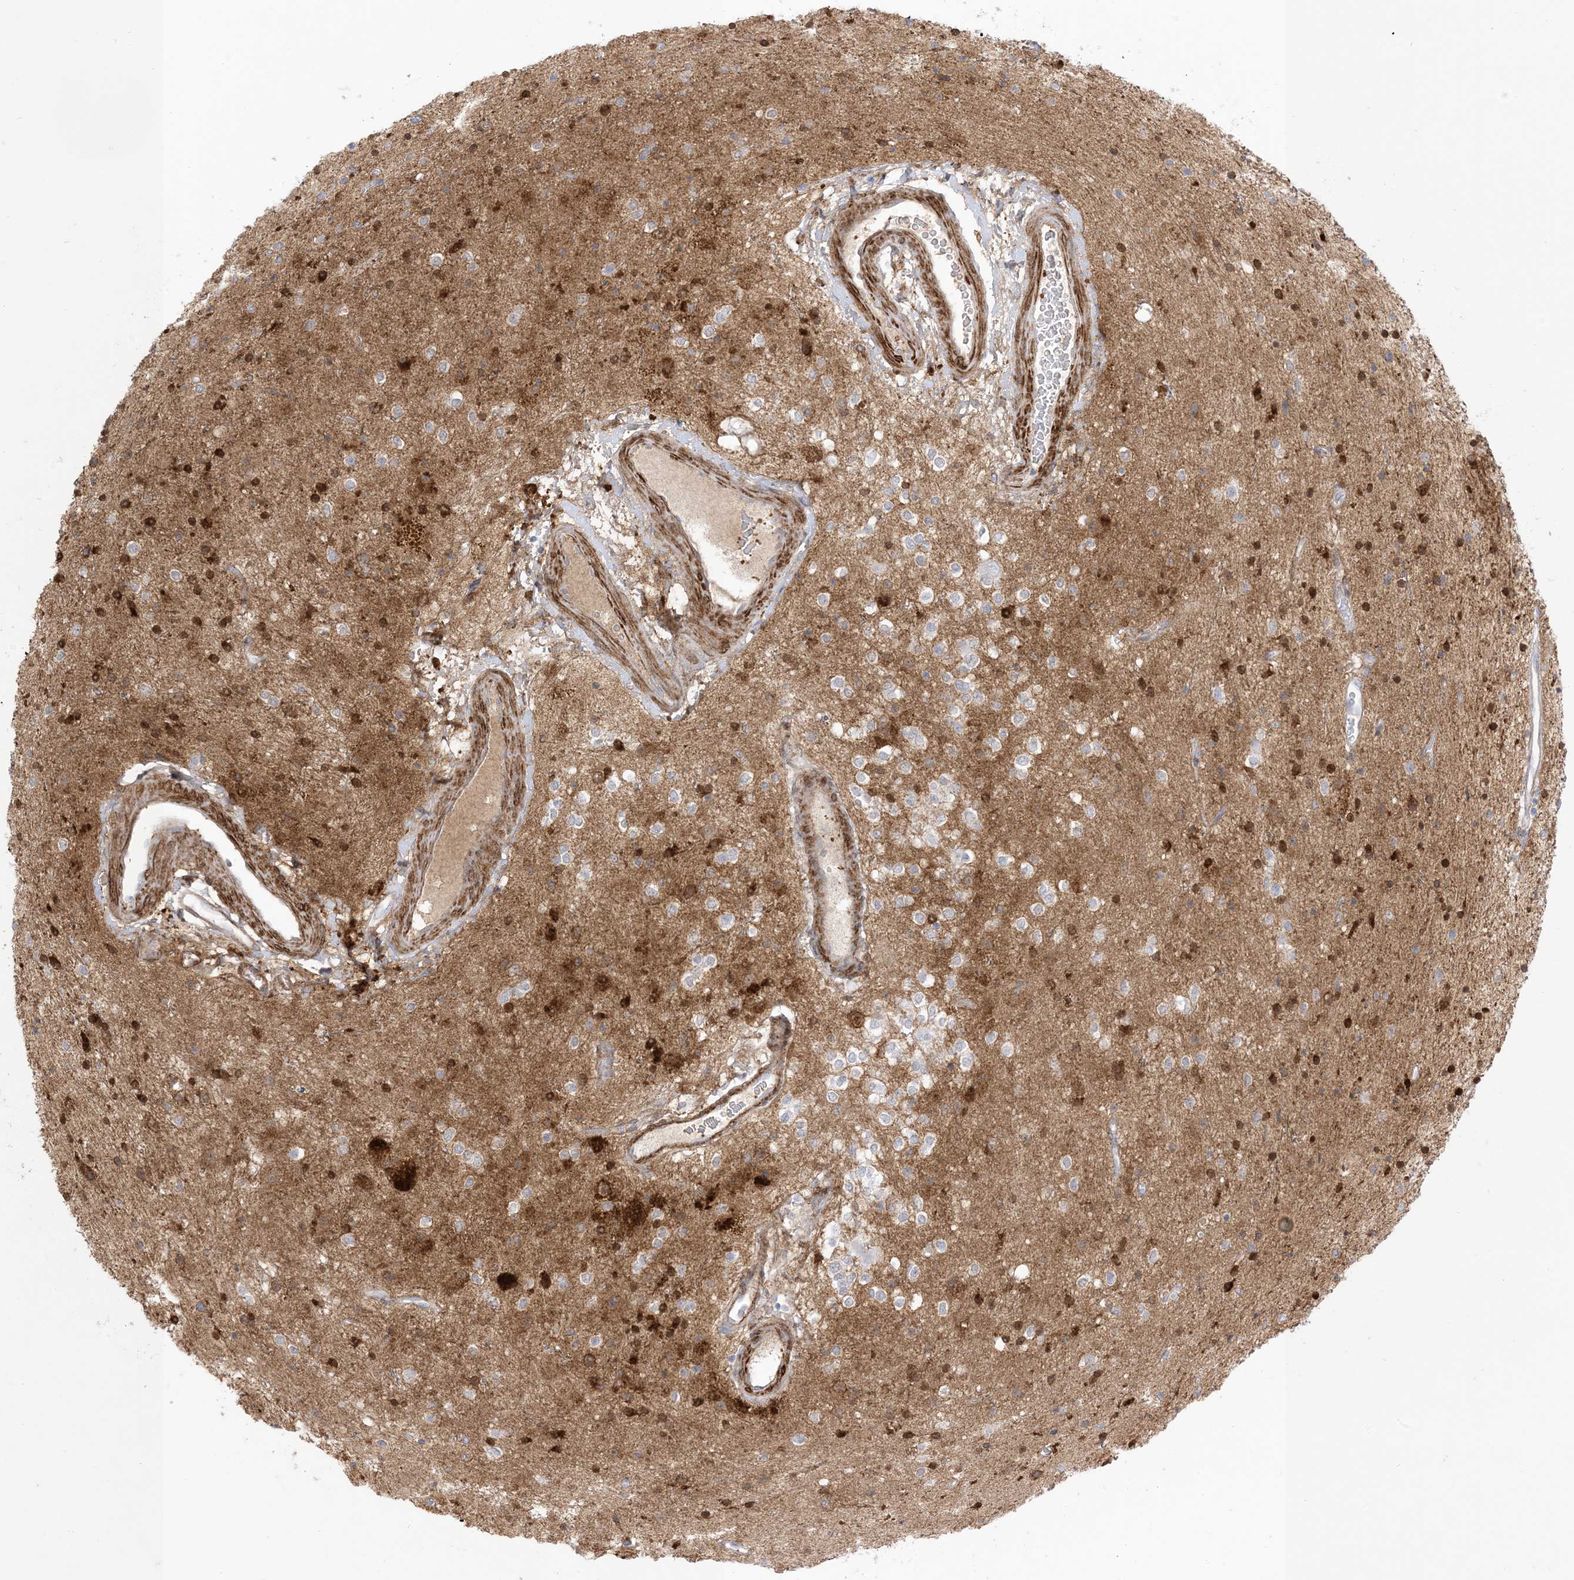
{"staining": {"intensity": "negative", "quantity": "none", "location": "none"}, "tissue": "glioma", "cell_type": "Tumor cells", "image_type": "cancer", "snomed": [{"axis": "morphology", "description": "Glioma, malignant, High grade"}, {"axis": "topography", "description": "Brain"}], "caption": "This is a histopathology image of immunohistochemistry staining of glioma, which shows no staining in tumor cells.", "gene": "GSN", "patient": {"sex": "male", "age": 34}}